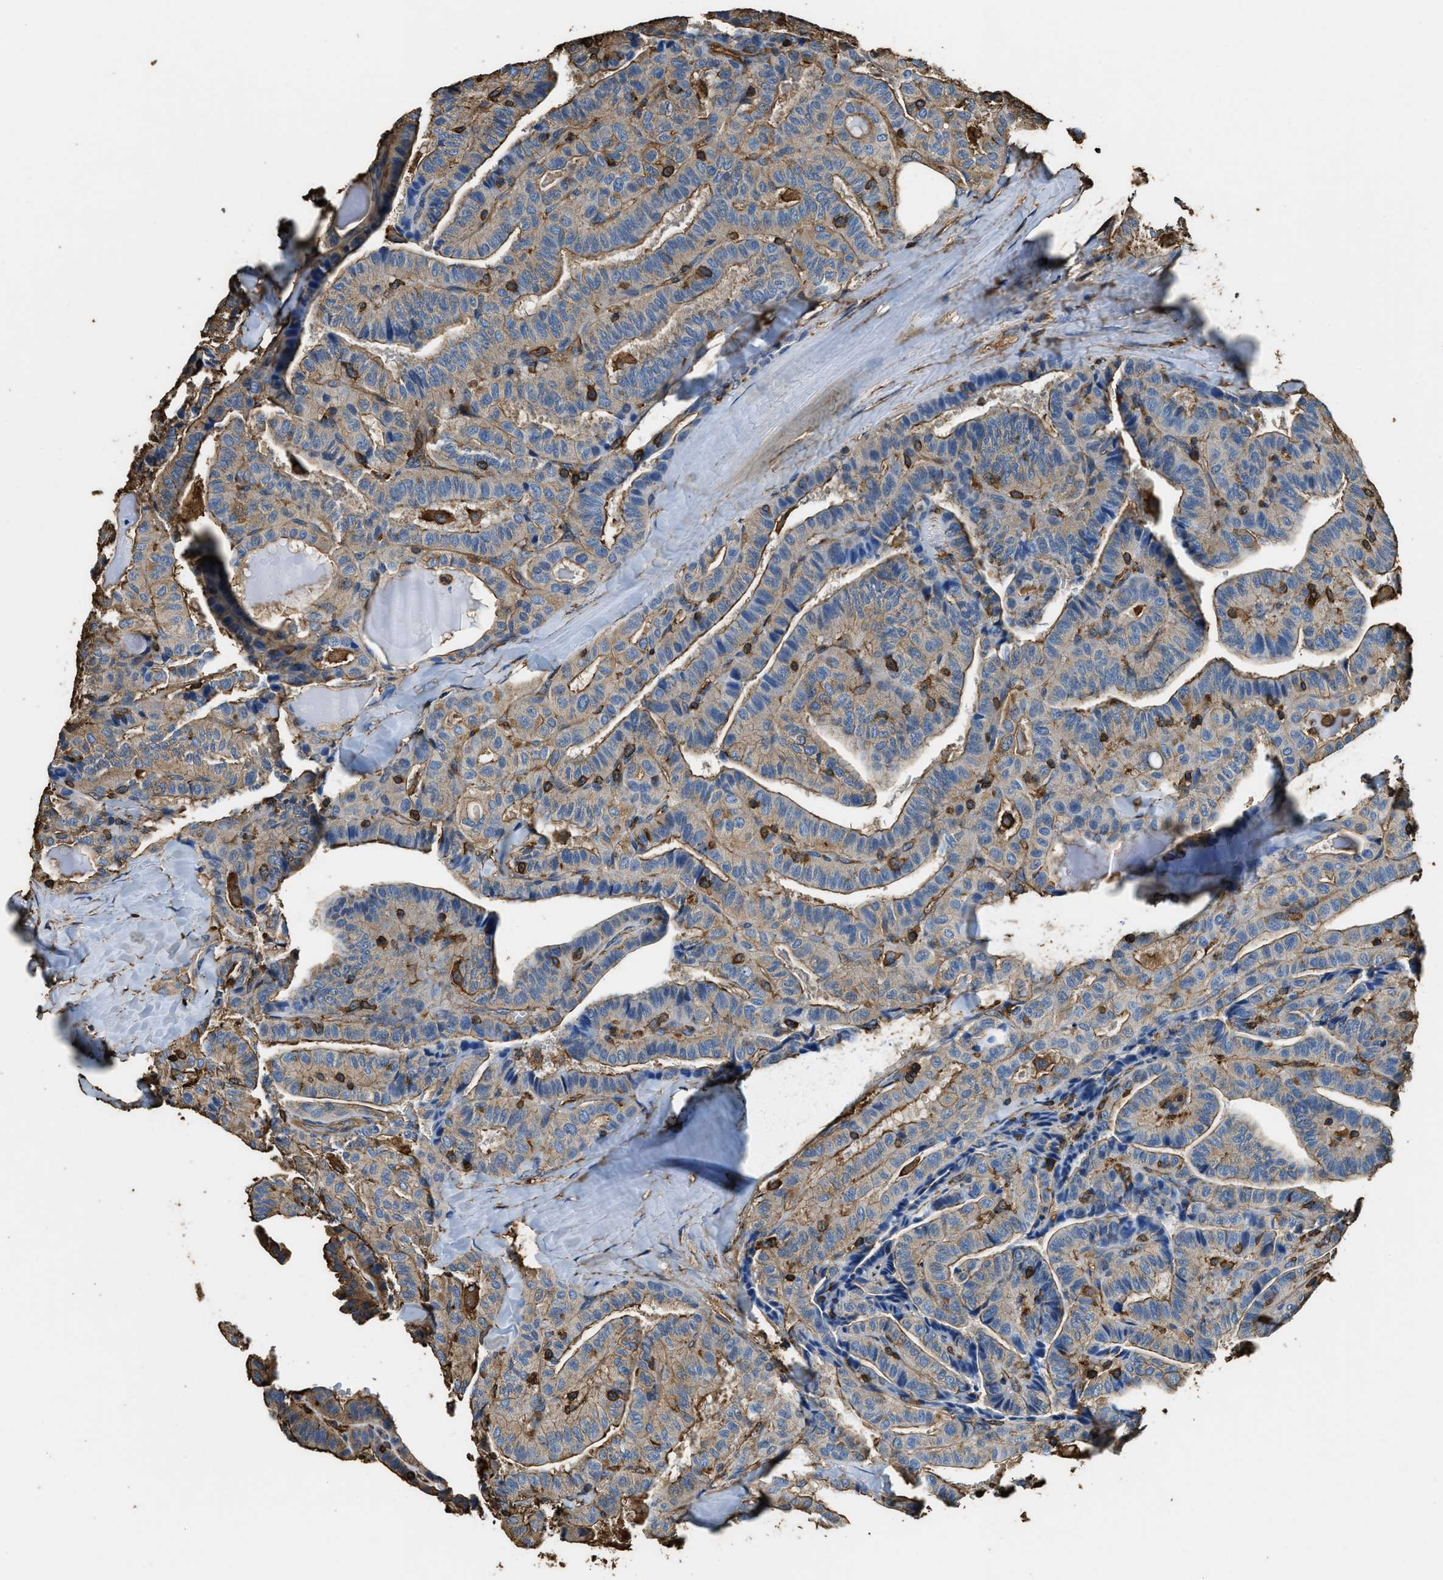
{"staining": {"intensity": "moderate", "quantity": ">75%", "location": "cytoplasmic/membranous"}, "tissue": "thyroid cancer", "cell_type": "Tumor cells", "image_type": "cancer", "snomed": [{"axis": "morphology", "description": "Papillary adenocarcinoma, NOS"}, {"axis": "topography", "description": "Thyroid gland"}], "caption": "Brown immunohistochemical staining in human thyroid papillary adenocarcinoma demonstrates moderate cytoplasmic/membranous positivity in about >75% of tumor cells. (DAB IHC, brown staining for protein, blue staining for nuclei).", "gene": "ACCS", "patient": {"sex": "male", "age": 77}}